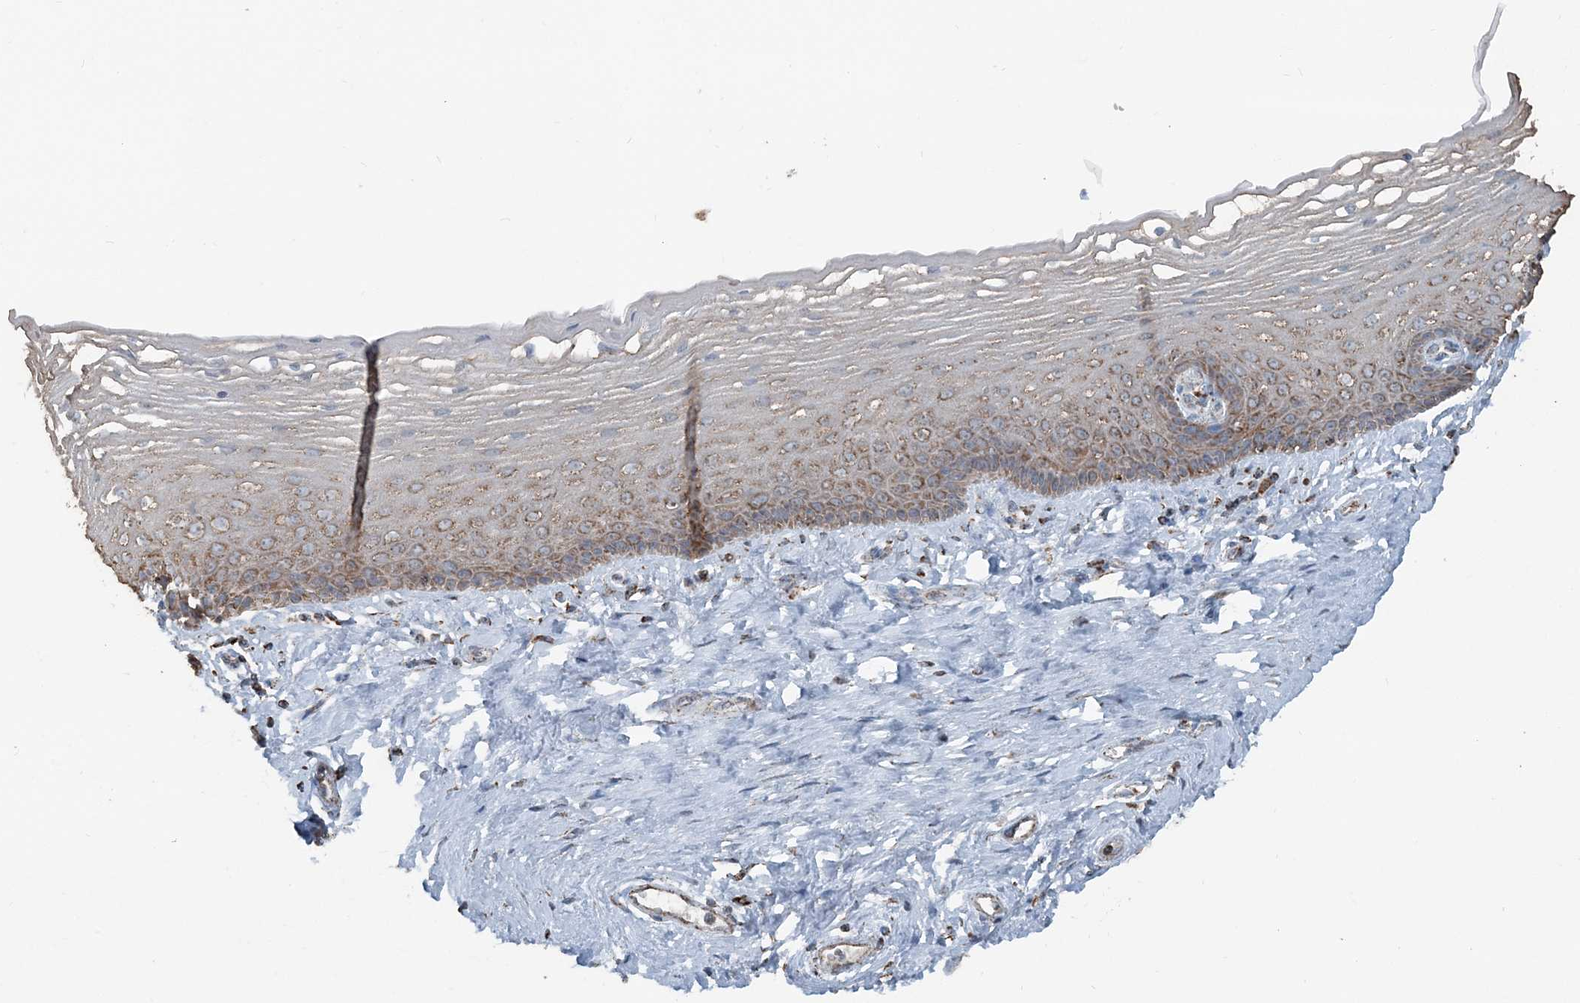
{"staining": {"intensity": "moderate", "quantity": ">75%", "location": "cytoplasmic/membranous"}, "tissue": "vagina", "cell_type": "Squamous epithelial cells", "image_type": "normal", "snomed": [{"axis": "morphology", "description": "Normal tissue, NOS"}, {"axis": "topography", "description": "Vagina"}], "caption": "Vagina stained with immunohistochemistry (IHC) displays moderate cytoplasmic/membranous expression in approximately >75% of squamous epithelial cells. Ihc stains the protein in brown and the nuclei are stained blue.", "gene": "SUCLG1", "patient": {"sex": "female", "age": 46}}